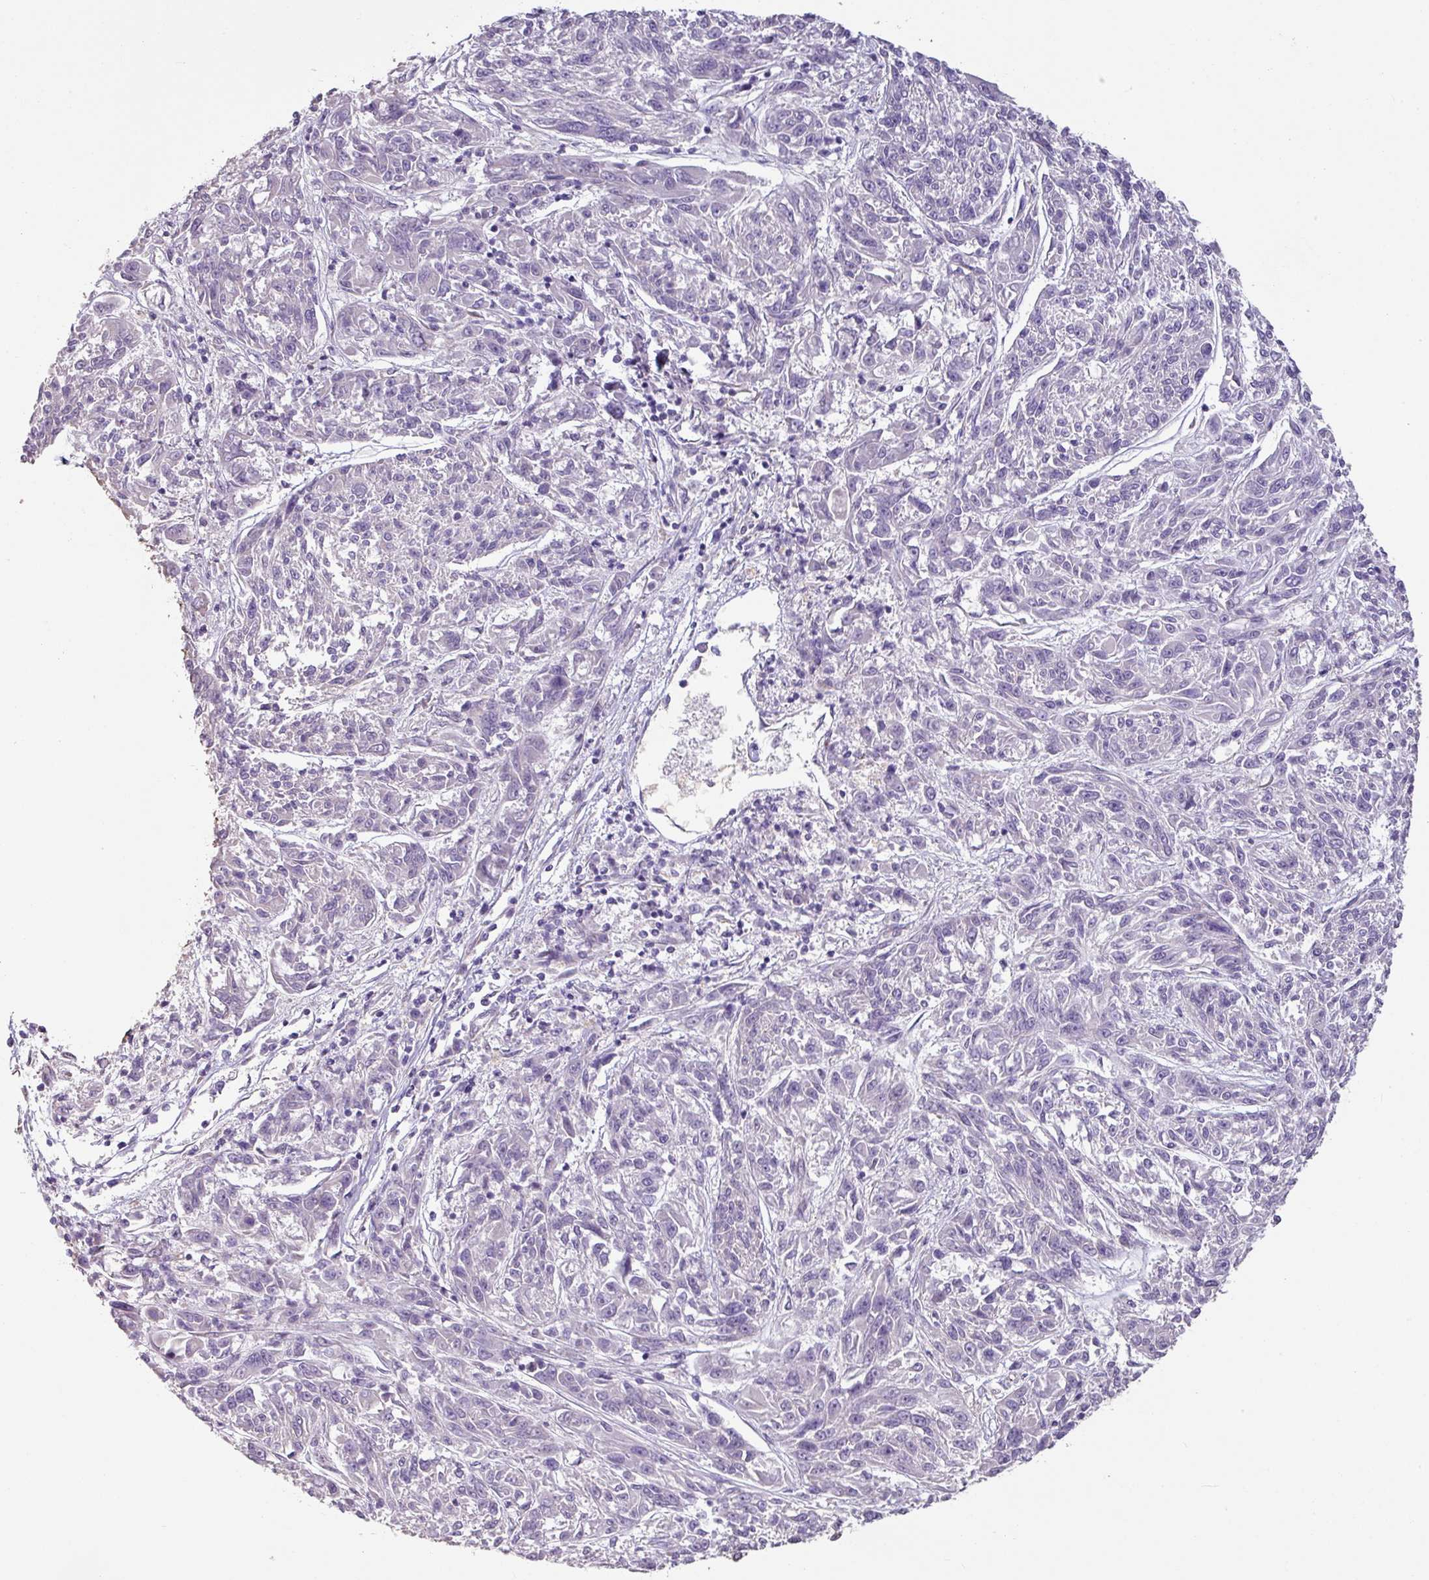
{"staining": {"intensity": "negative", "quantity": "none", "location": "none"}, "tissue": "melanoma", "cell_type": "Tumor cells", "image_type": "cancer", "snomed": [{"axis": "morphology", "description": "Malignant melanoma, NOS"}, {"axis": "topography", "description": "Skin"}], "caption": "Tumor cells show no significant staining in melanoma. (DAB (3,3'-diaminobenzidine) IHC visualized using brightfield microscopy, high magnification).", "gene": "NHSL2", "patient": {"sex": "male", "age": 53}}